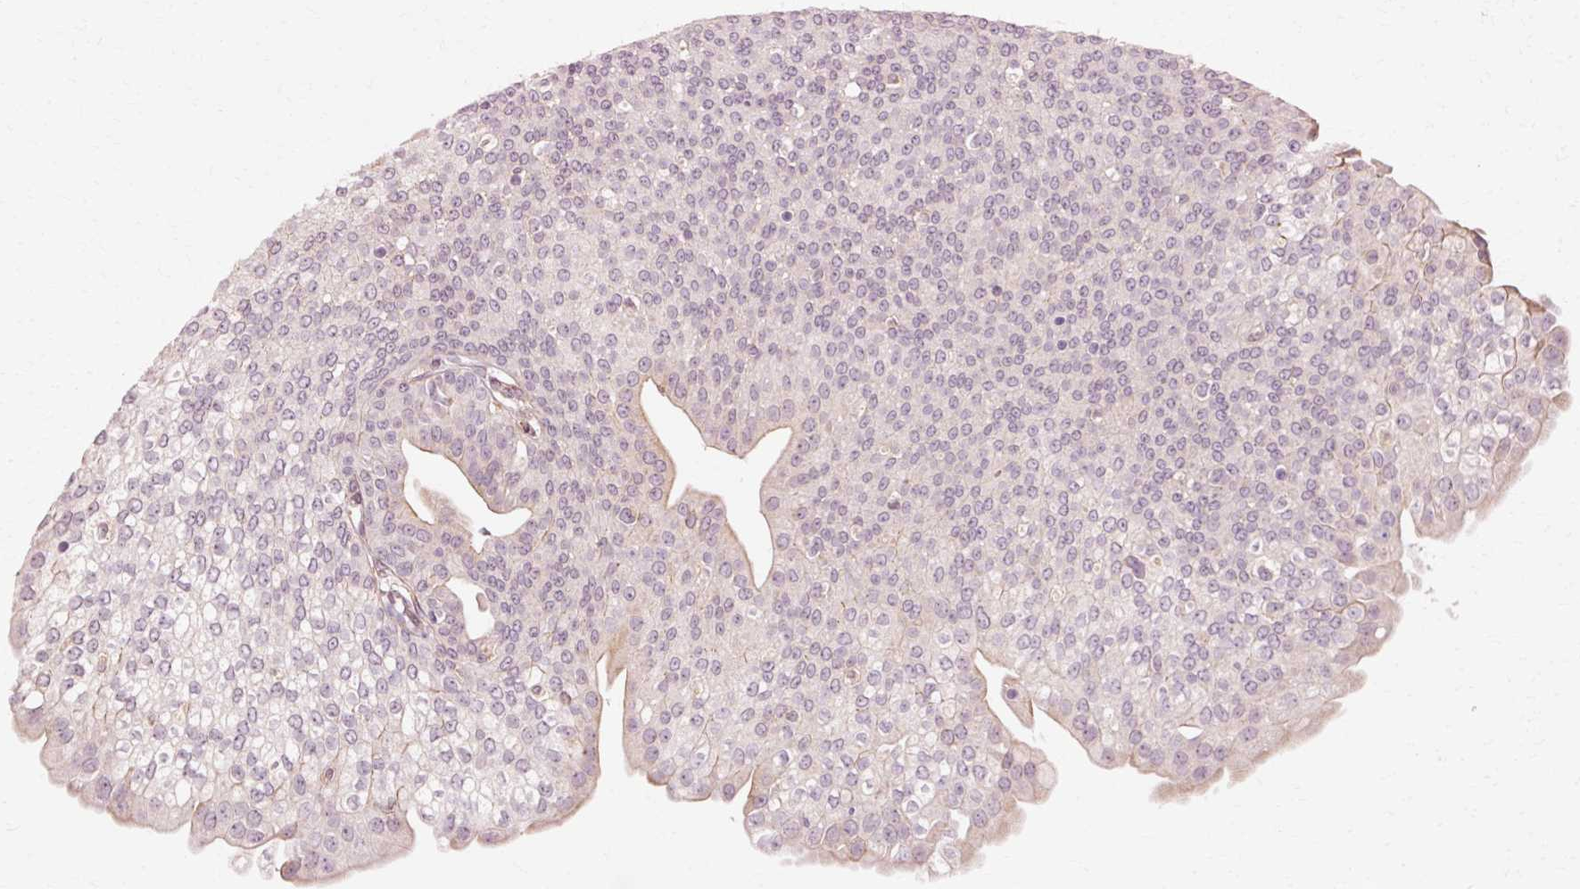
{"staining": {"intensity": "negative", "quantity": "none", "location": "none"}, "tissue": "urothelial cancer", "cell_type": "Tumor cells", "image_type": "cancer", "snomed": [{"axis": "morphology", "description": "Urothelial carcinoma, High grade"}, {"axis": "topography", "description": "Urinary bladder"}], "caption": "Tumor cells show no significant staining in urothelial carcinoma (high-grade).", "gene": "RGPD5", "patient": {"sex": "female", "age": 79}}